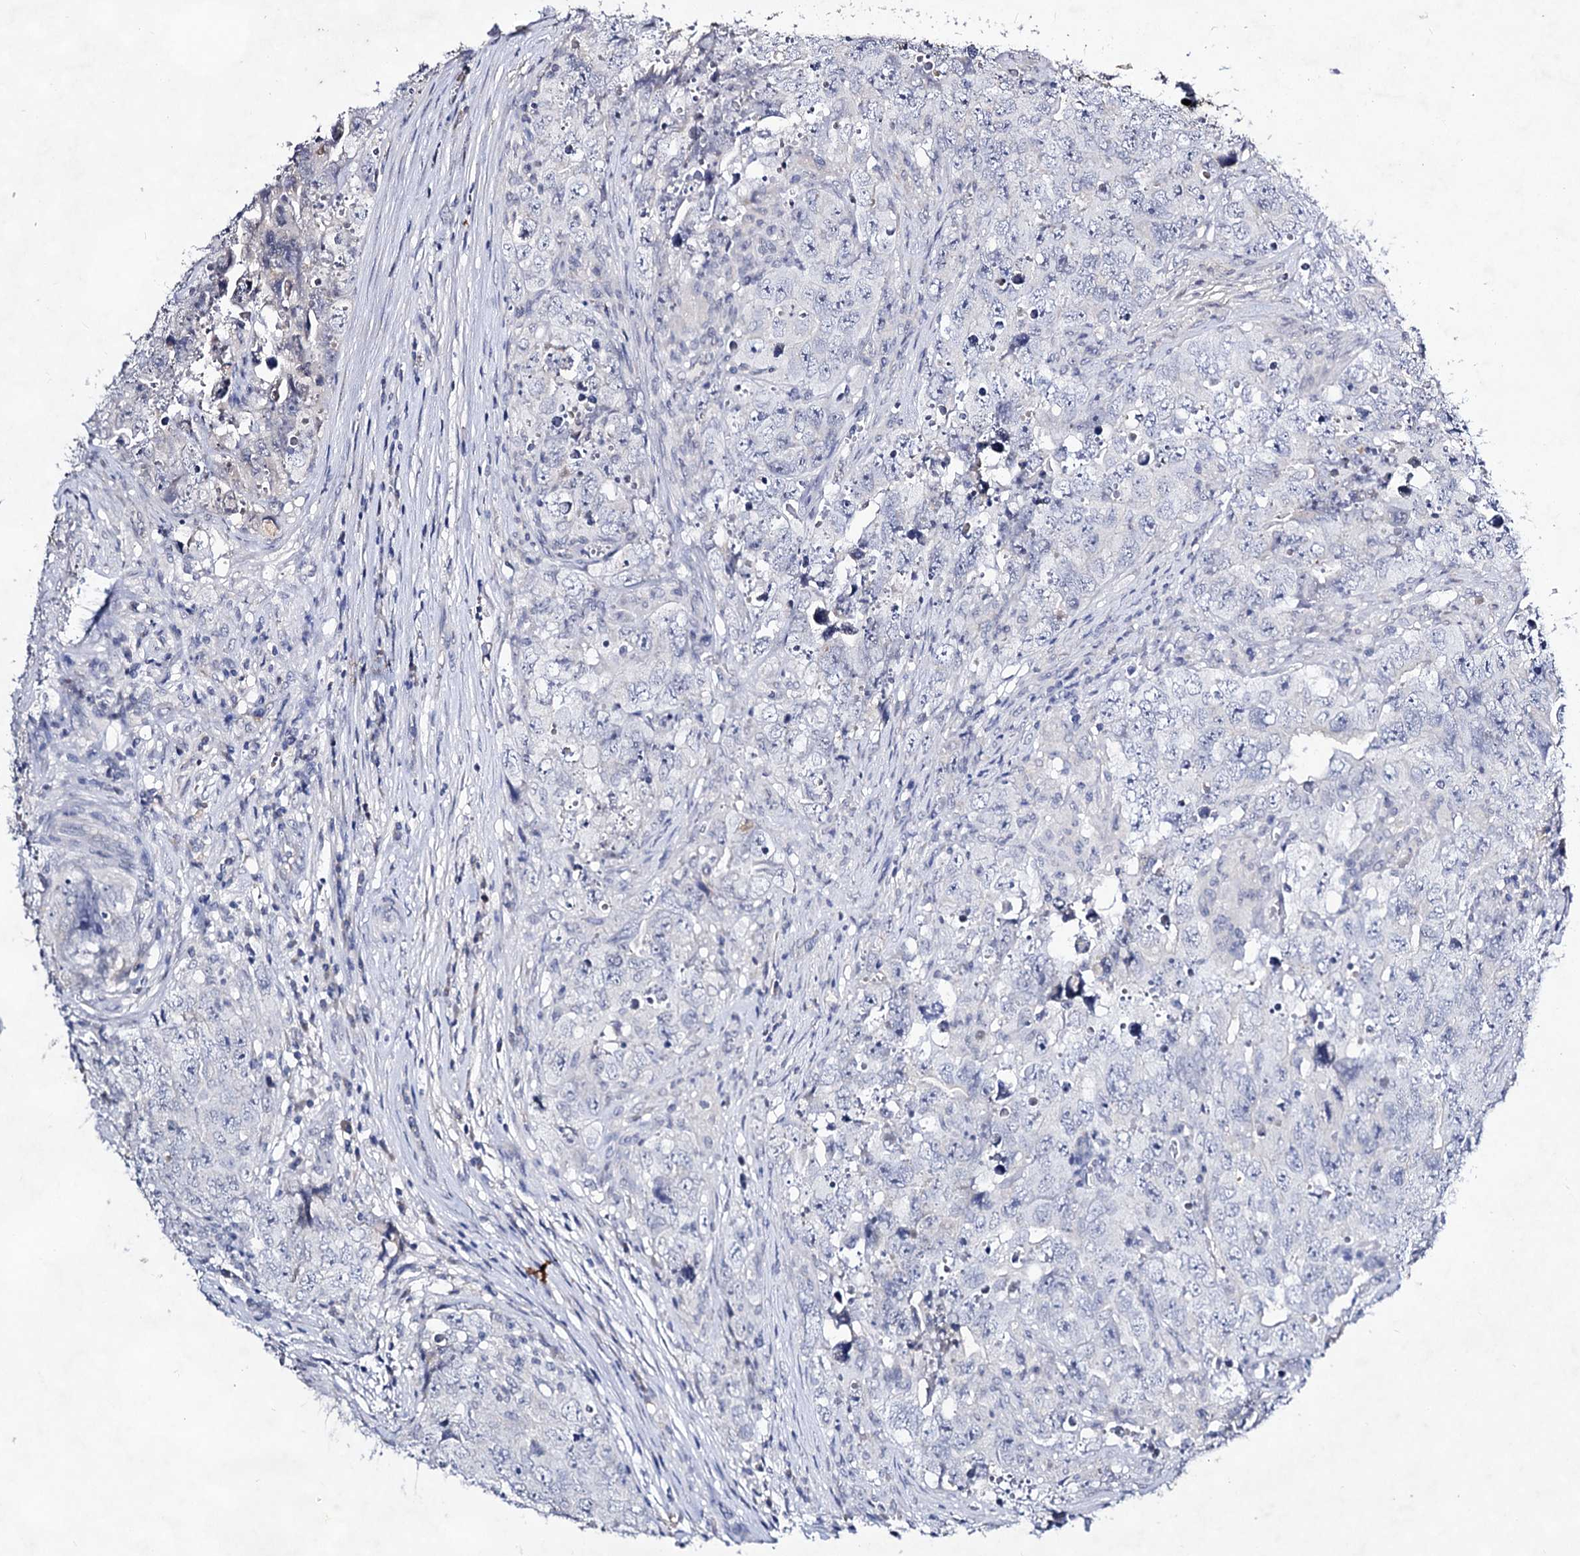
{"staining": {"intensity": "negative", "quantity": "none", "location": "none"}, "tissue": "testis cancer", "cell_type": "Tumor cells", "image_type": "cancer", "snomed": [{"axis": "morphology", "description": "Seminoma, NOS"}, {"axis": "morphology", "description": "Carcinoma, Embryonal, NOS"}, {"axis": "topography", "description": "Testis"}], "caption": "A high-resolution image shows immunohistochemistry (IHC) staining of testis cancer (seminoma), which shows no significant positivity in tumor cells.", "gene": "PLIN1", "patient": {"sex": "male", "age": 43}}